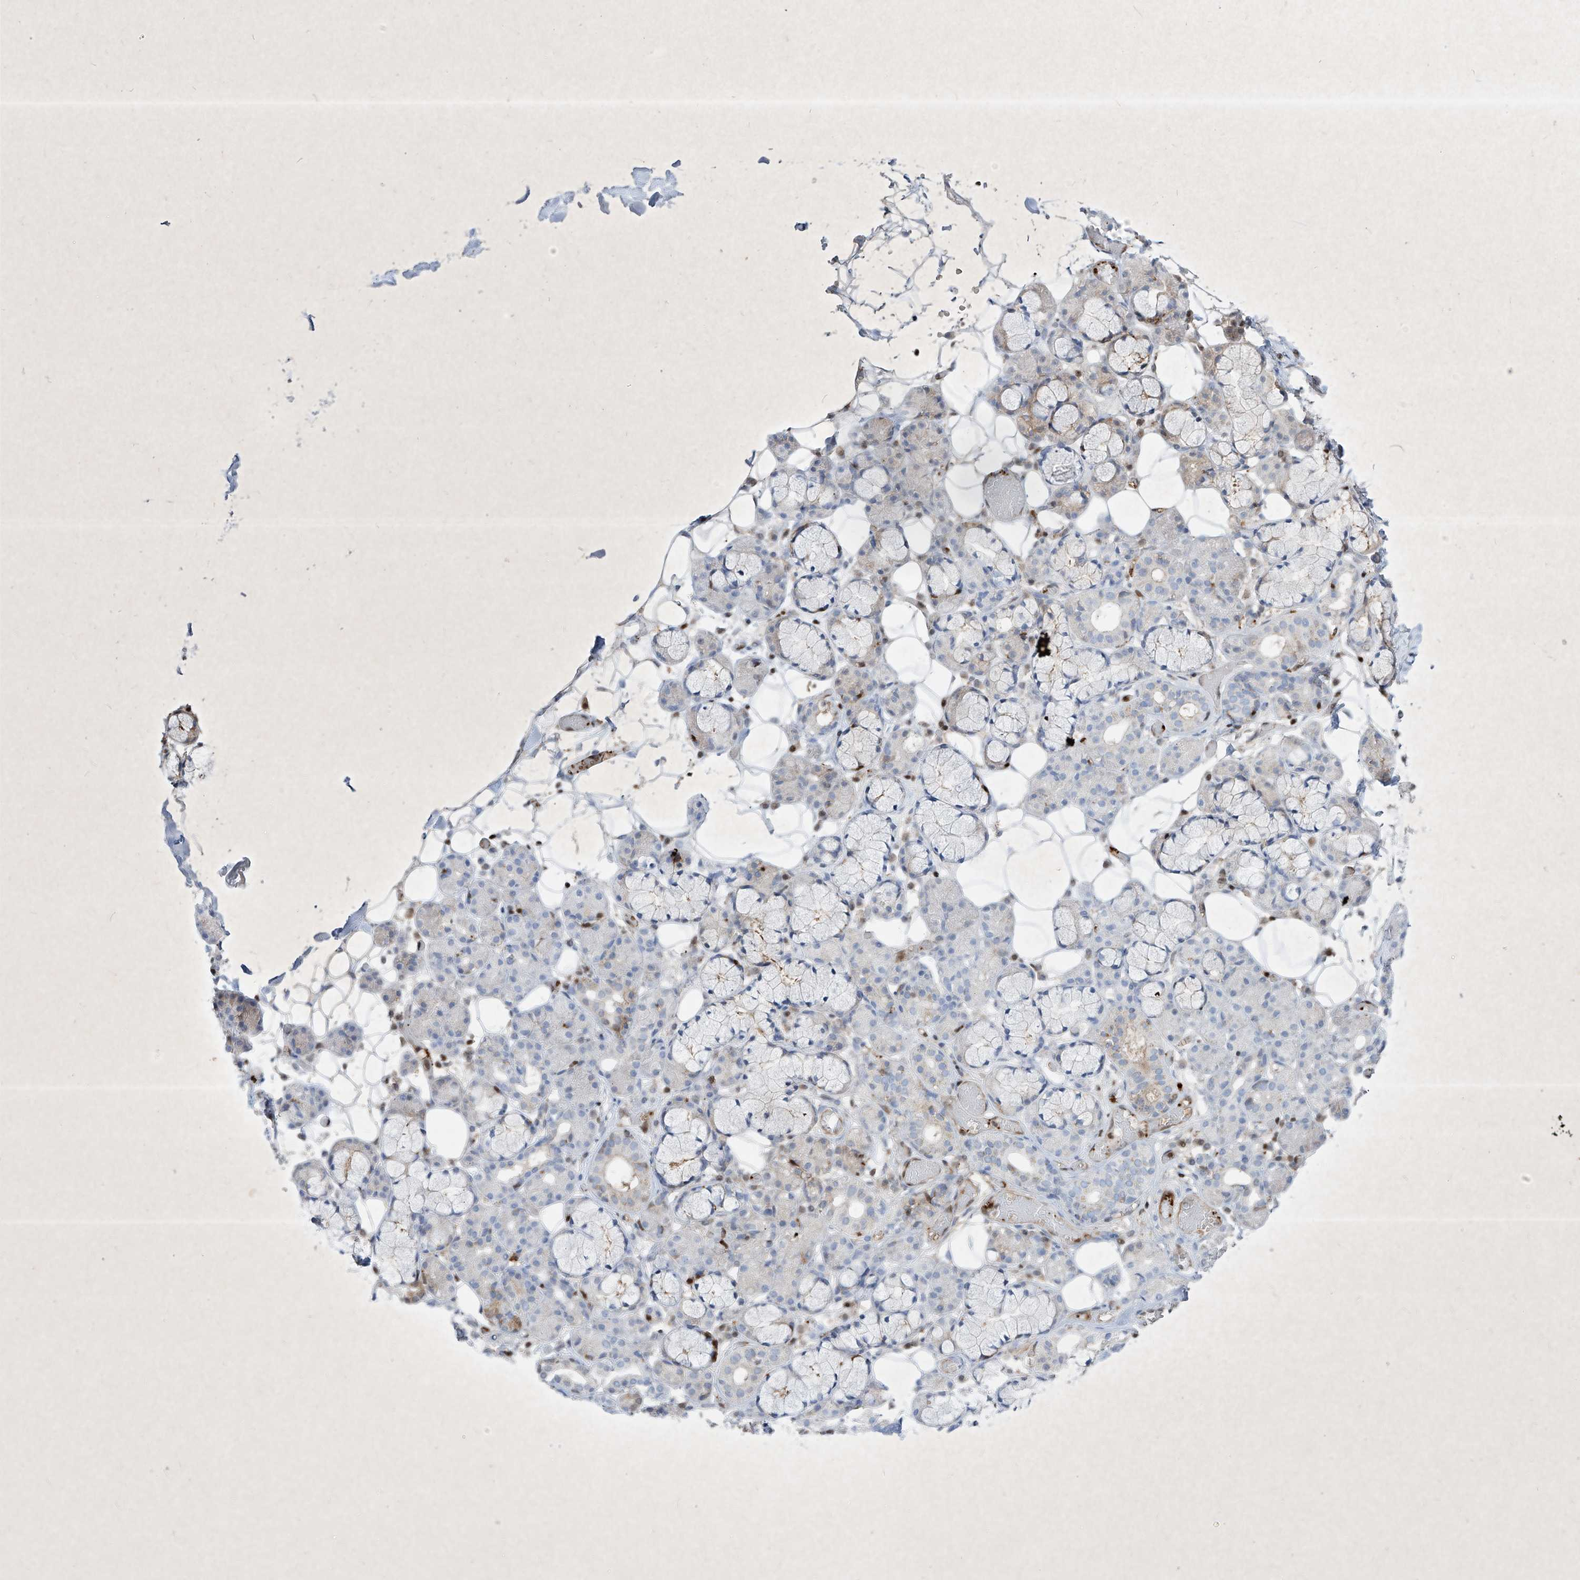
{"staining": {"intensity": "moderate", "quantity": "<25%", "location": "cytoplasmic/membranous"}, "tissue": "salivary gland", "cell_type": "Glandular cells", "image_type": "normal", "snomed": [{"axis": "morphology", "description": "Normal tissue, NOS"}, {"axis": "topography", "description": "Salivary gland"}], "caption": "Protein staining by immunohistochemistry displays moderate cytoplasmic/membranous expression in about <25% of glandular cells in normal salivary gland.", "gene": "PSMB10", "patient": {"sex": "male", "age": 63}}